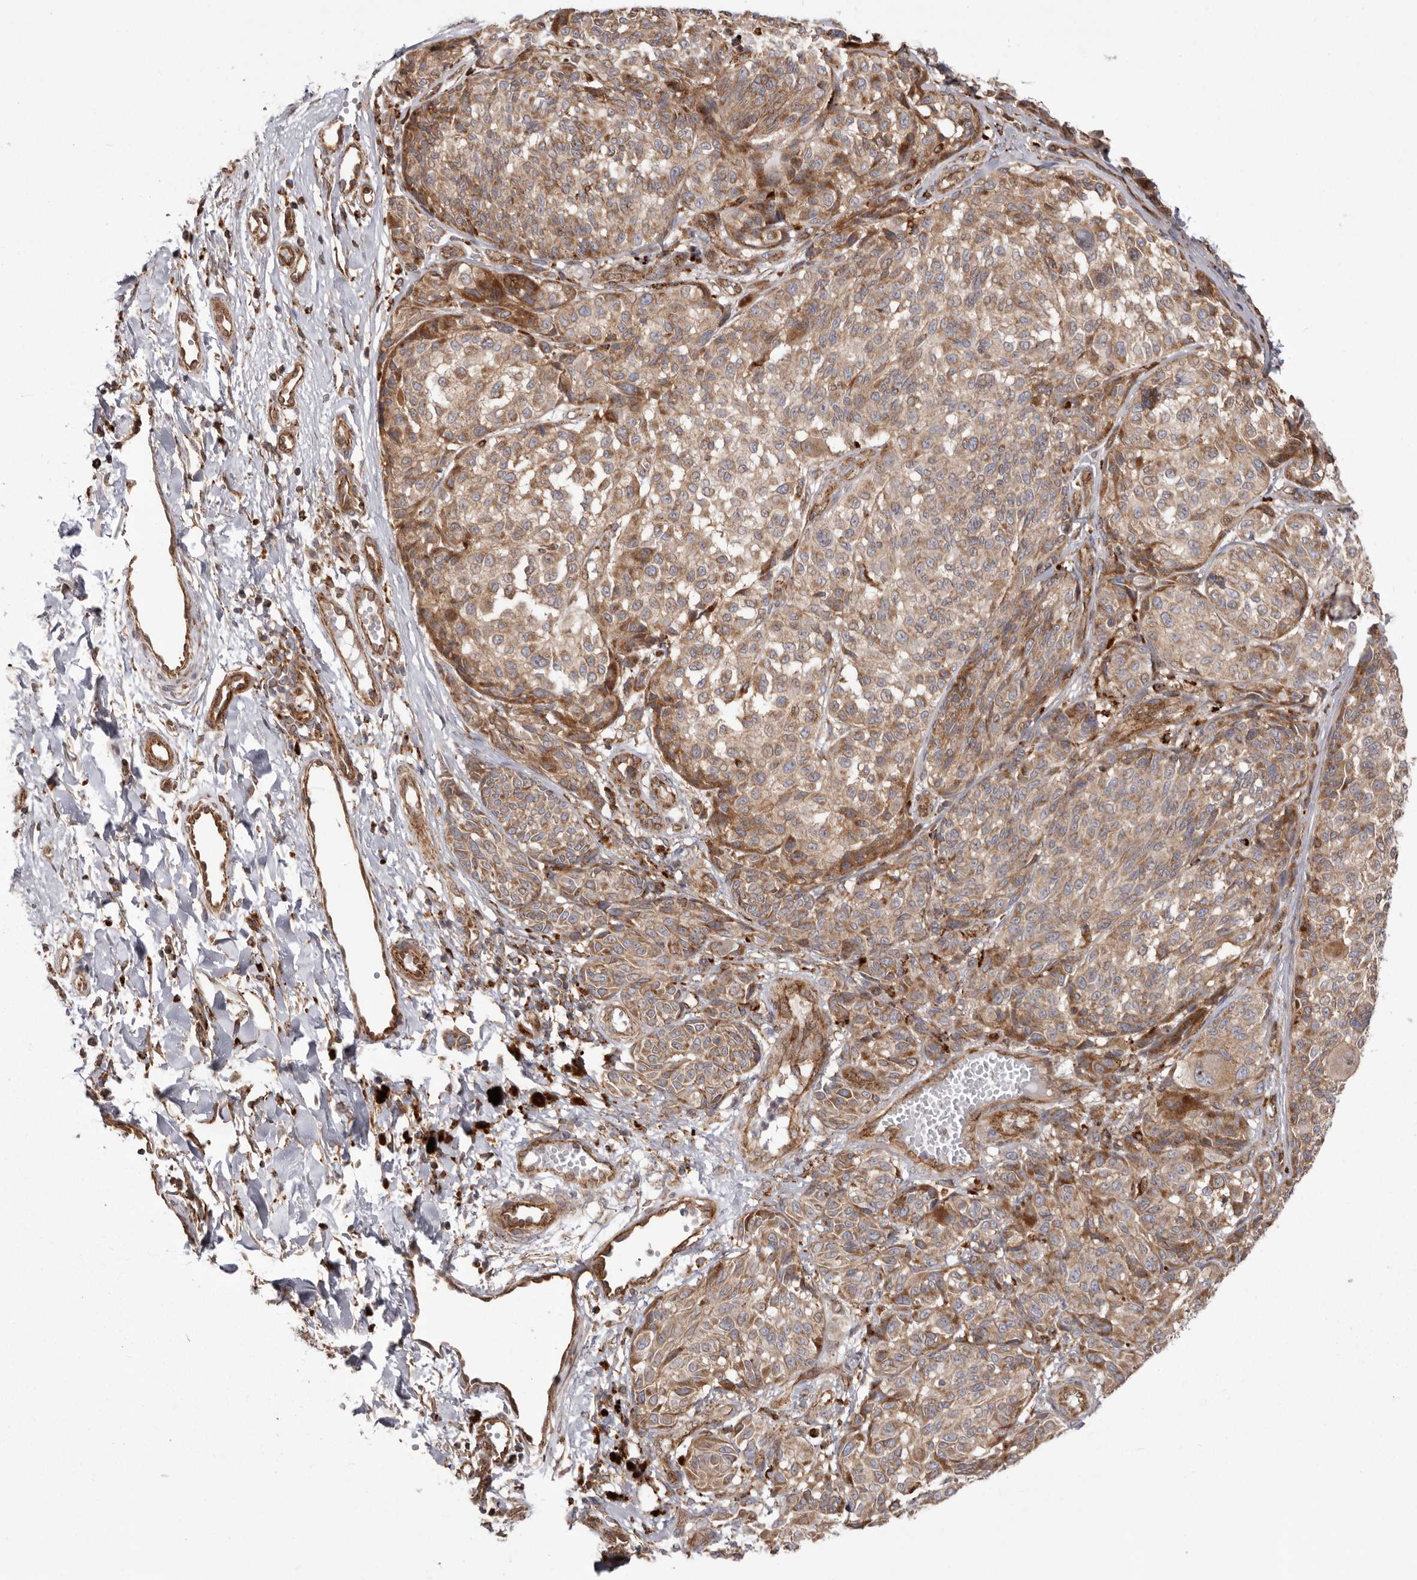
{"staining": {"intensity": "moderate", "quantity": ">75%", "location": "cytoplasmic/membranous"}, "tissue": "melanoma", "cell_type": "Tumor cells", "image_type": "cancer", "snomed": [{"axis": "morphology", "description": "Malignant melanoma, NOS"}, {"axis": "topography", "description": "Skin"}], "caption": "Immunohistochemistry (IHC) micrograph of human melanoma stained for a protein (brown), which displays medium levels of moderate cytoplasmic/membranous expression in about >75% of tumor cells.", "gene": "NUP43", "patient": {"sex": "male", "age": 83}}